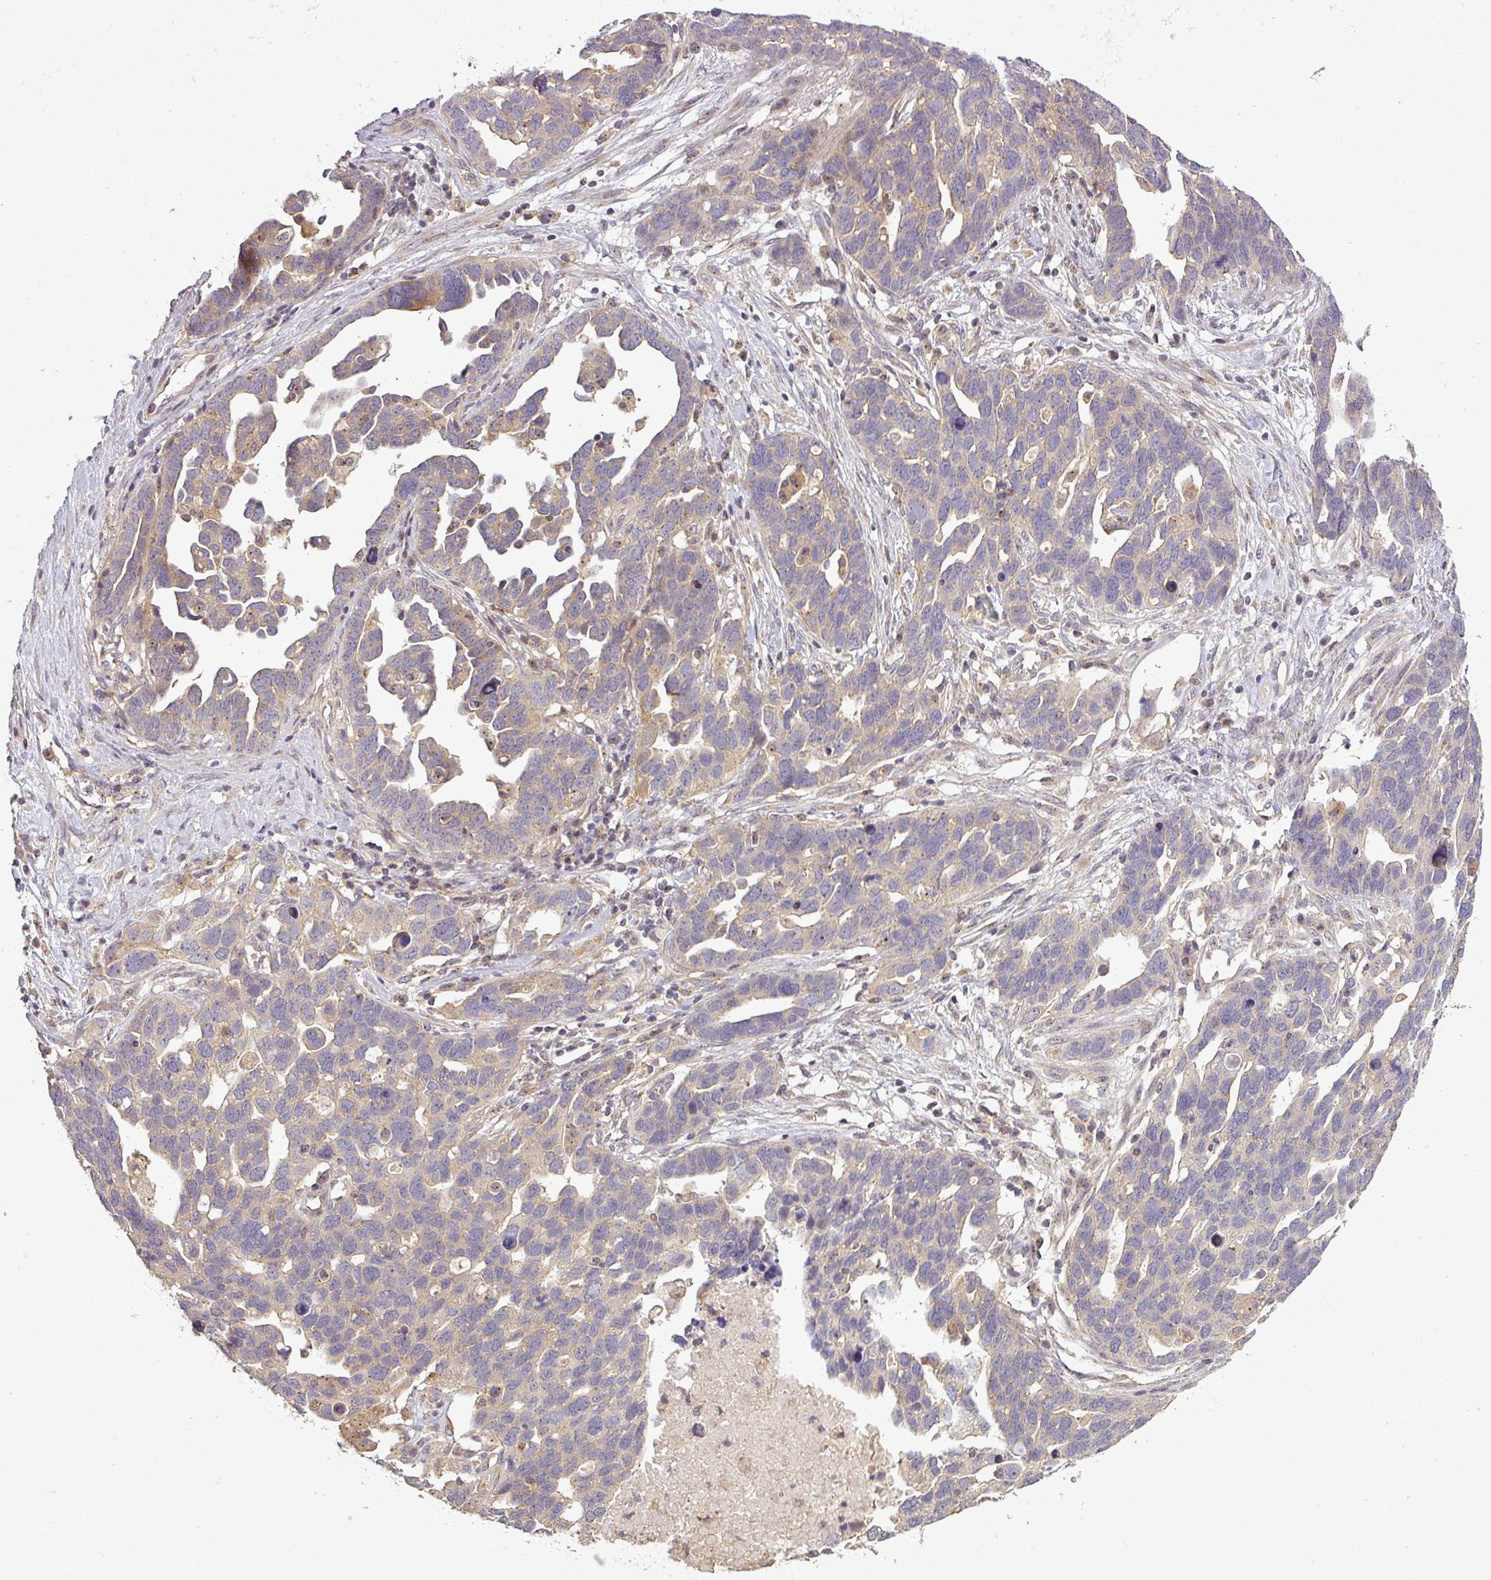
{"staining": {"intensity": "weak", "quantity": "<25%", "location": "cytoplasmic/membranous"}, "tissue": "ovarian cancer", "cell_type": "Tumor cells", "image_type": "cancer", "snomed": [{"axis": "morphology", "description": "Cystadenocarcinoma, serous, NOS"}, {"axis": "topography", "description": "Ovary"}], "caption": "IHC image of human ovarian cancer stained for a protein (brown), which exhibits no staining in tumor cells.", "gene": "NIN", "patient": {"sex": "female", "age": 54}}